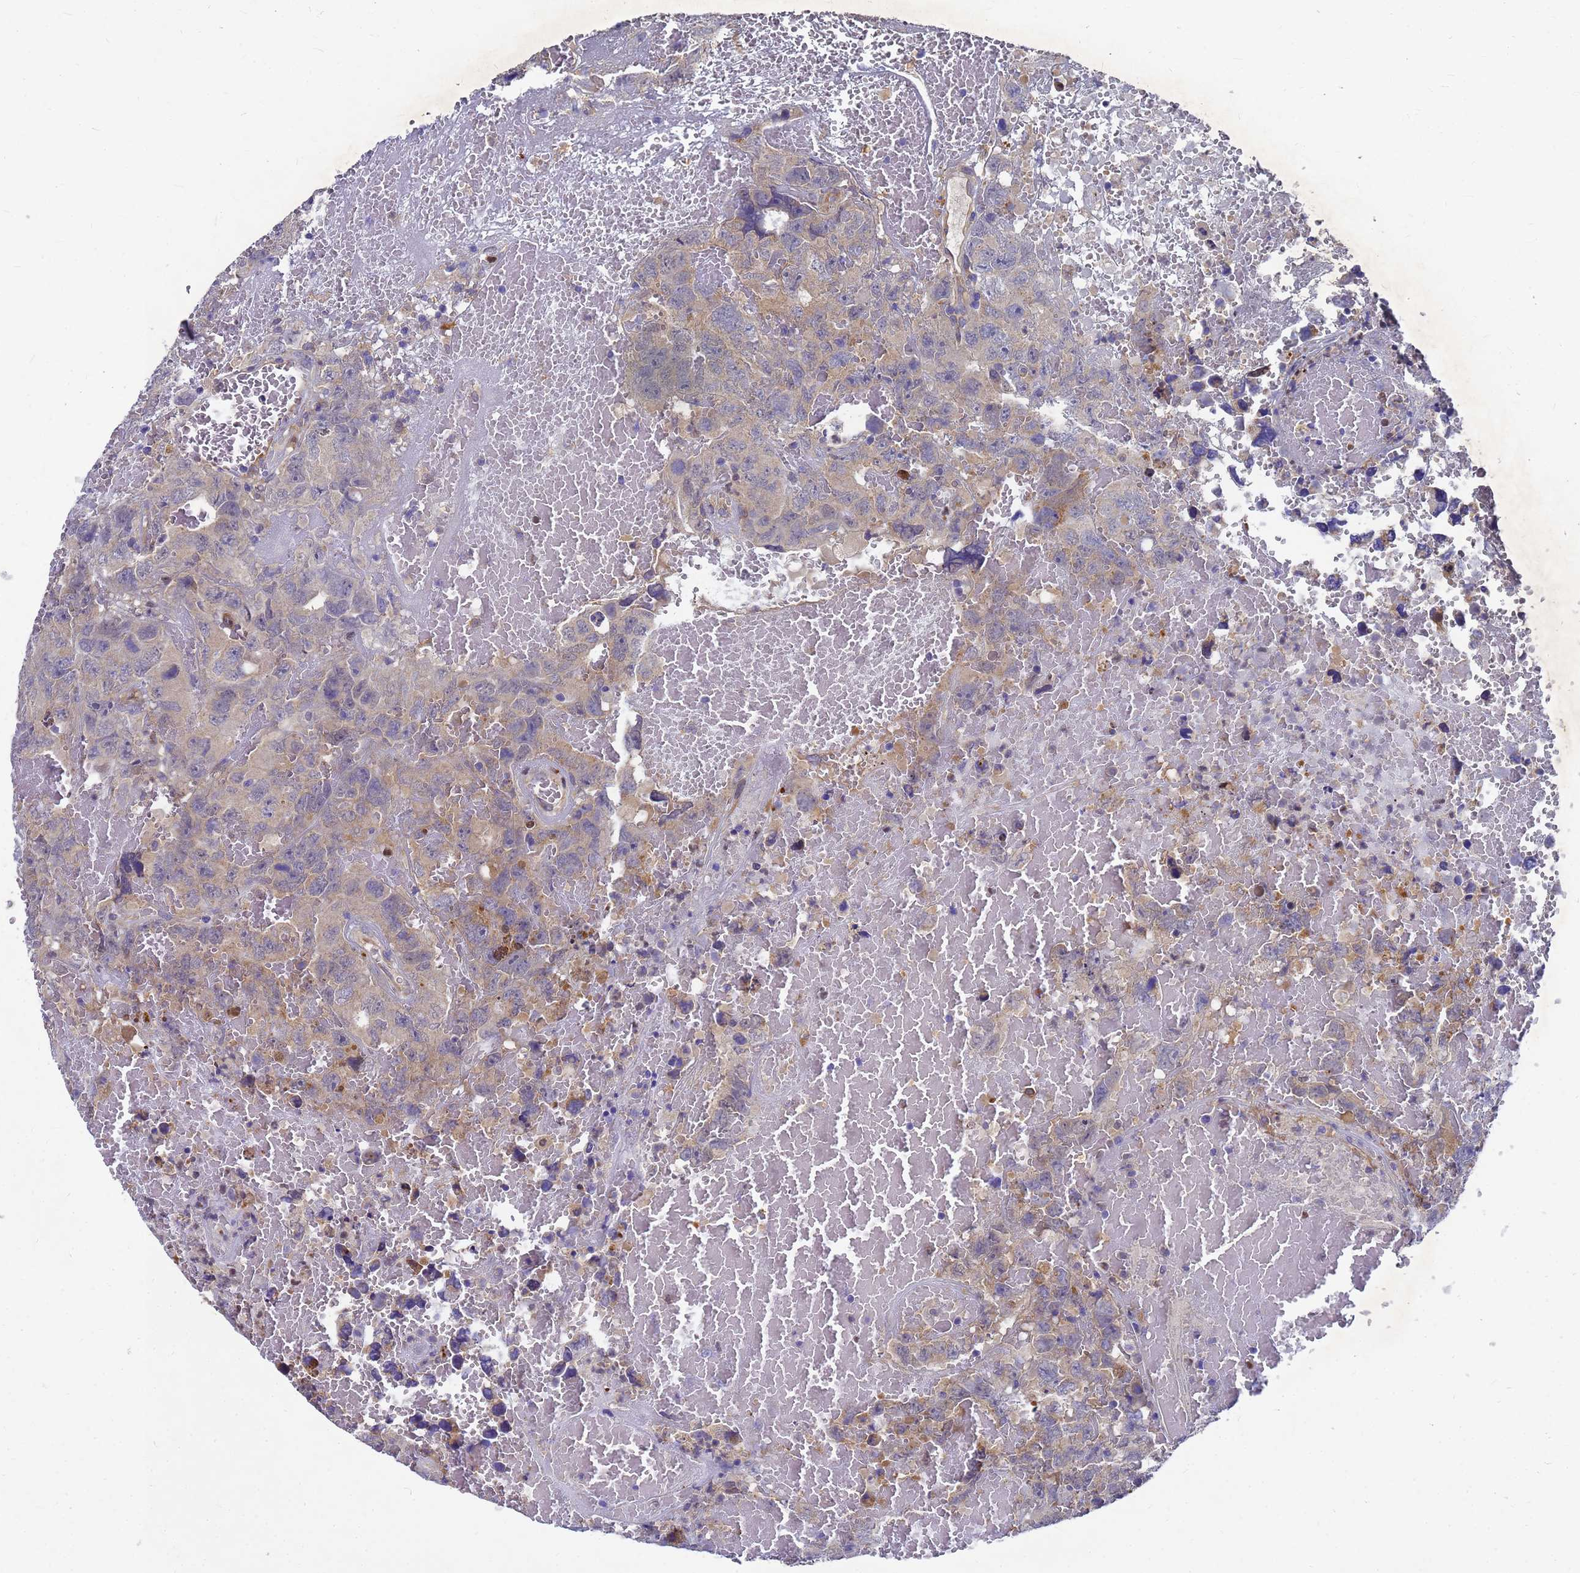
{"staining": {"intensity": "weak", "quantity": "25%-75%", "location": "cytoplasmic/membranous"}, "tissue": "testis cancer", "cell_type": "Tumor cells", "image_type": "cancer", "snomed": [{"axis": "morphology", "description": "Carcinoma, Embryonal, NOS"}, {"axis": "topography", "description": "Testis"}], "caption": "Testis embryonal carcinoma stained for a protein displays weak cytoplasmic/membranous positivity in tumor cells.", "gene": "SLC35E2B", "patient": {"sex": "male", "age": 45}}